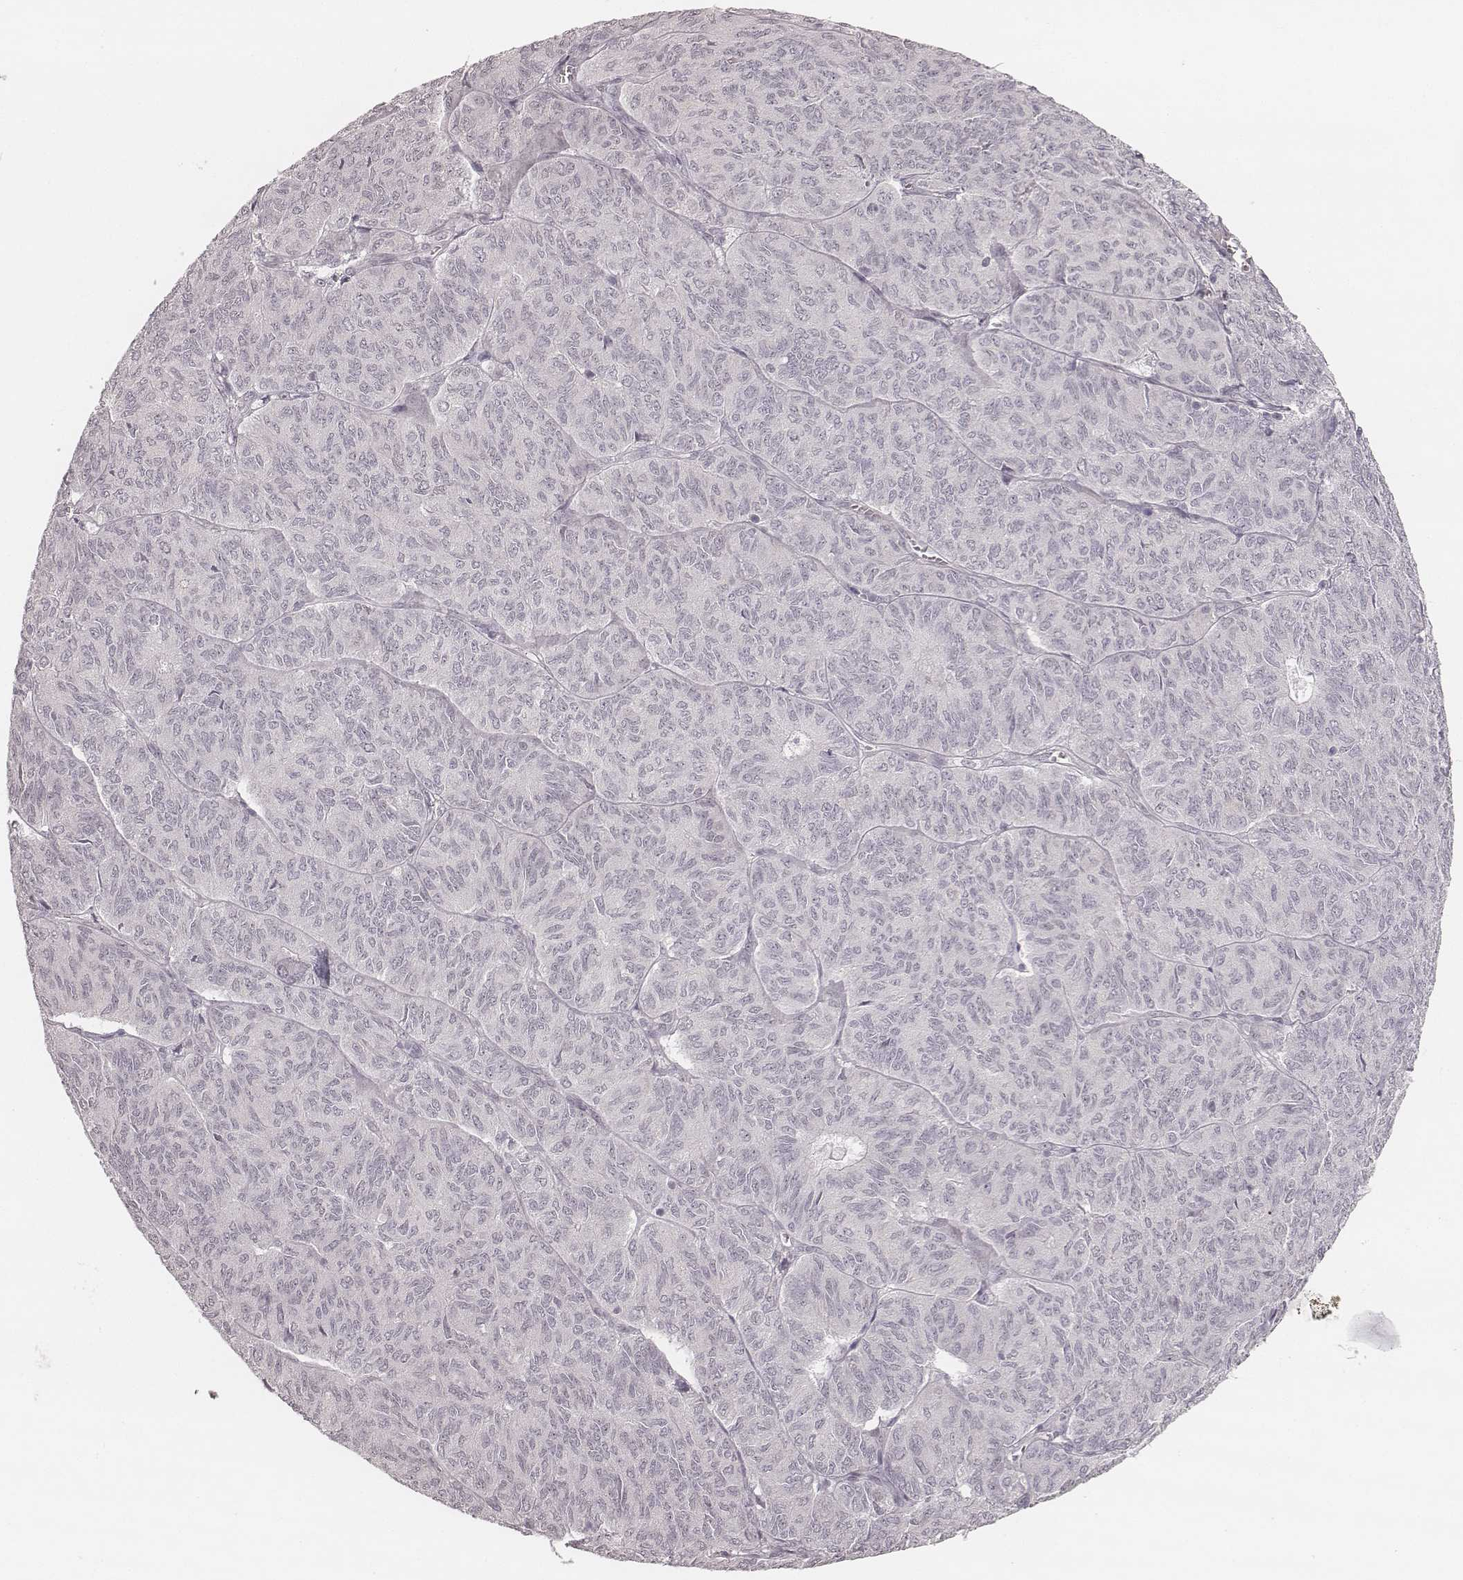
{"staining": {"intensity": "negative", "quantity": "none", "location": "none"}, "tissue": "ovarian cancer", "cell_type": "Tumor cells", "image_type": "cancer", "snomed": [{"axis": "morphology", "description": "Carcinoma, endometroid"}, {"axis": "topography", "description": "Ovary"}], "caption": "This is an IHC micrograph of ovarian endometroid carcinoma. There is no positivity in tumor cells.", "gene": "ACACB", "patient": {"sex": "female", "age": 80}}